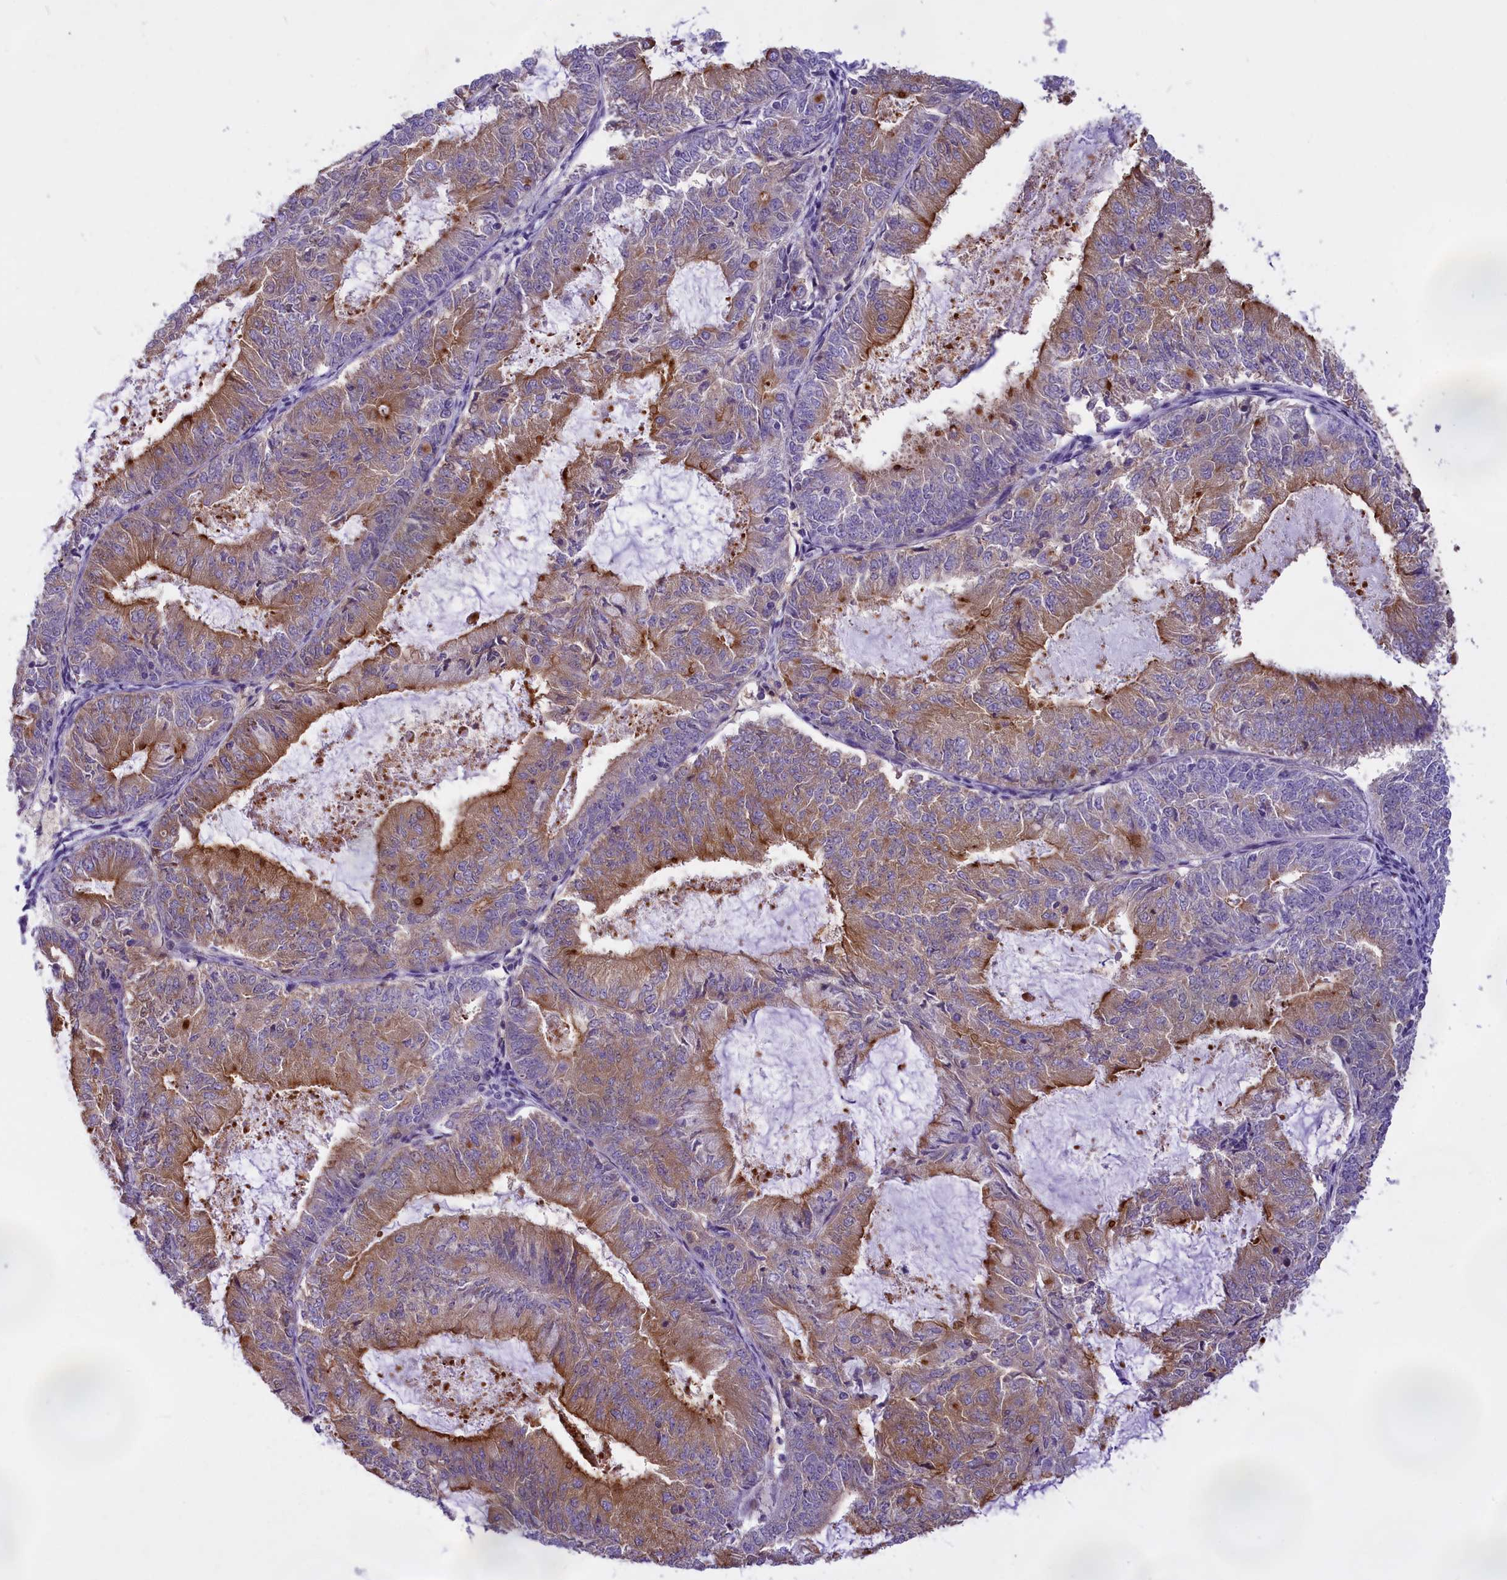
{"staining": {"intensity": "moderate", "quantity": "25%-75%", "location": "cytoplasmic/membranous"}, "tissue": "endometrial cancer", "cell_type": "Tumor cells", "image_type": "cancer", "snomed": [{"axis": "morphology", "description": "Adenocarcinoma, NOS"}, {"axis": "topography", "description": "Endometrium"}], "caption": "Immunohistochemistry (IHC) micrograph of neoplastic tissue: endometrial adenocarcinoma stained using immunohistochemistry displays medium levels of moderate protein expression localized specifically in the cytoplasmic/membranous of tumor cells, appearing as a cytoplasmic/membranous brown color.", "gene": "SPIRE2", "patient": {"sex": "female", "age": 57}}